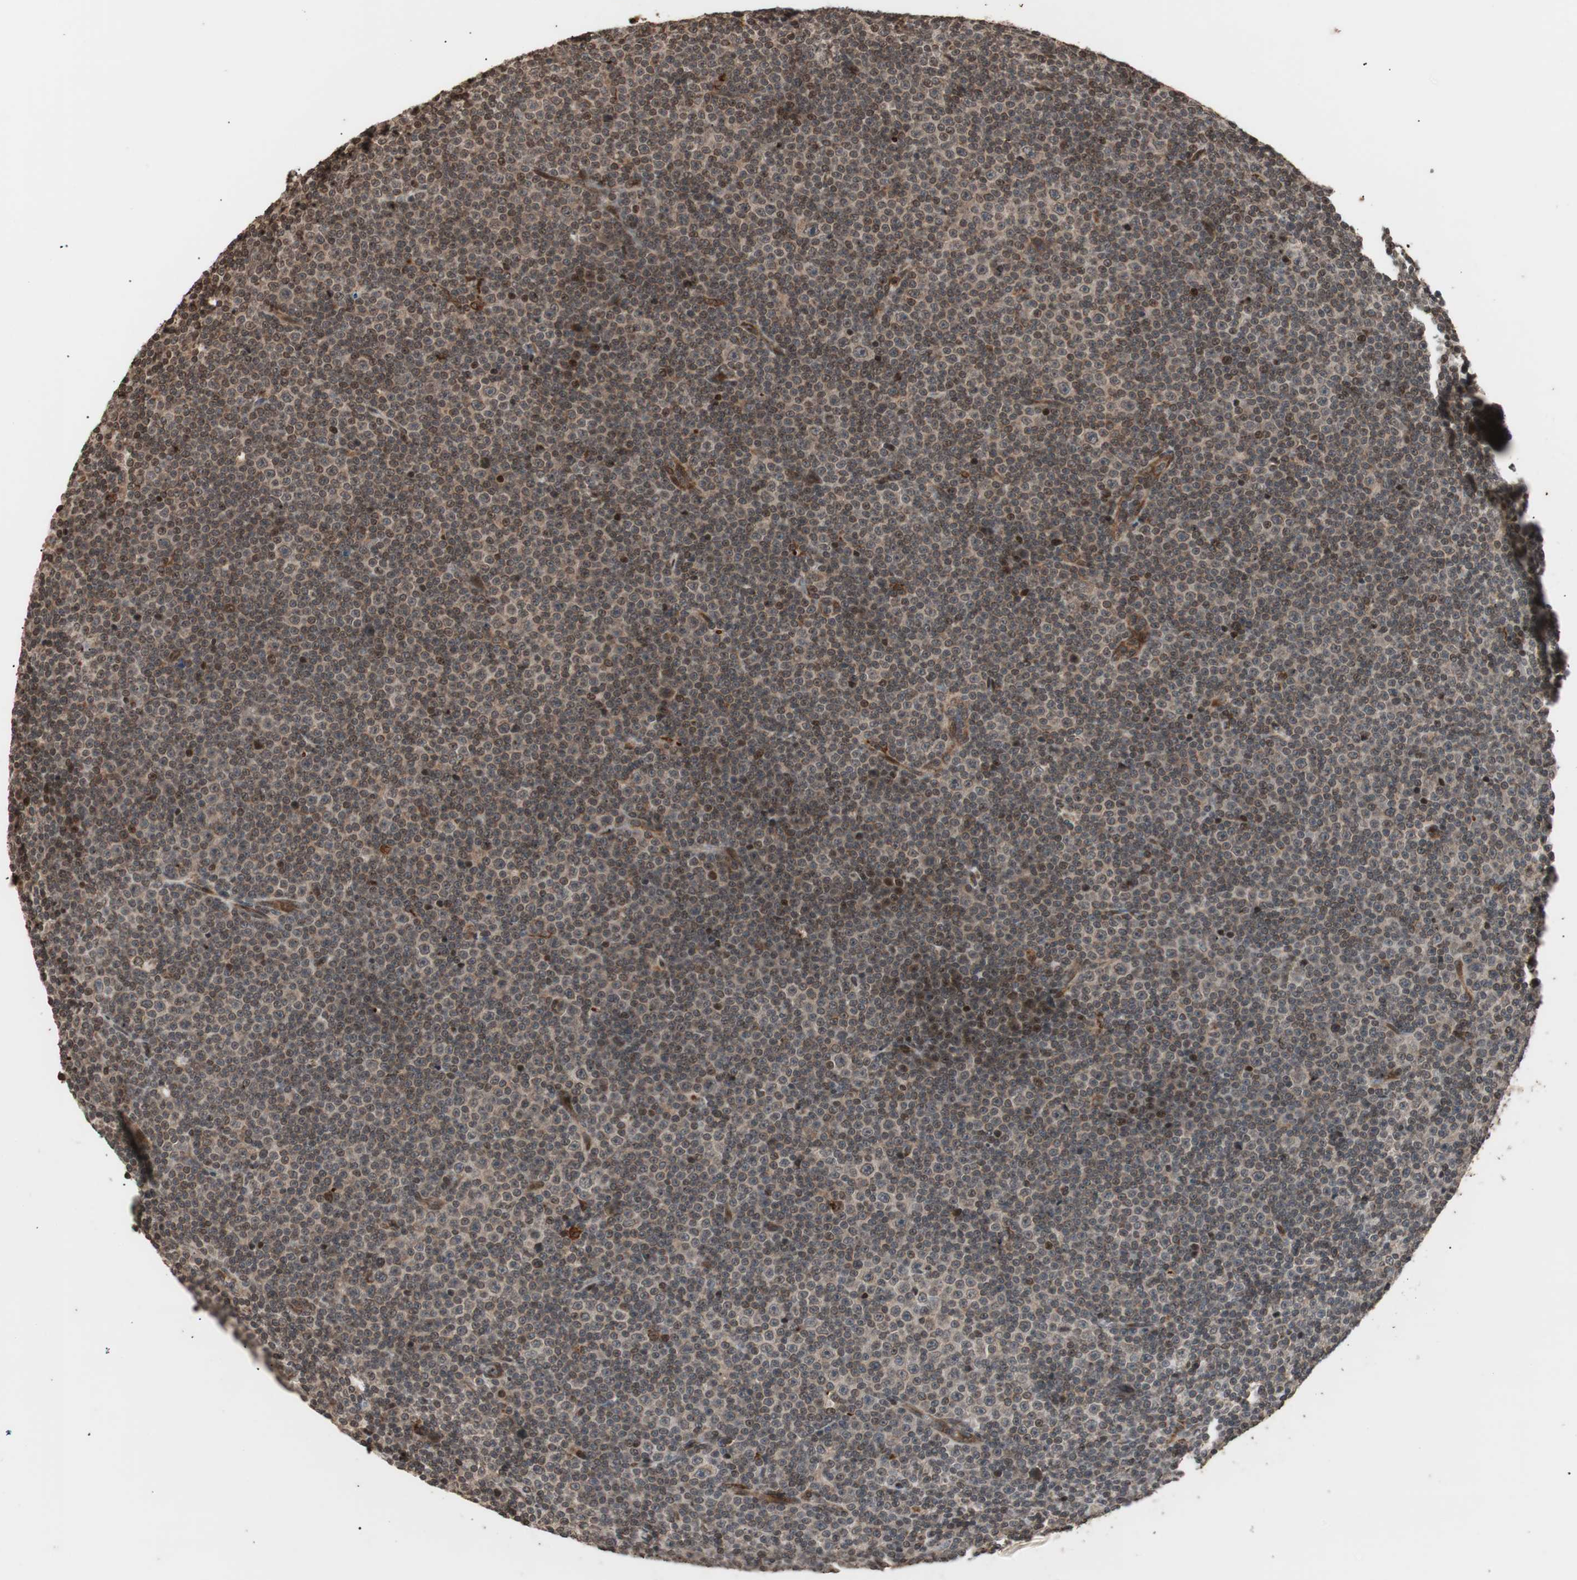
{"staining": {"intensity": "moderate", "quantity": "25%-75%", "location": "cytoplasmic/membranous"}, "tissue": "lymphoma", "cell_type": "Tumor cells", "image_type": "cancer", "snomed": [{"axis": "morphology", "description": "Malignant lymphoma, non-Hodgkin's type, Low grade"}, {"axis": "topography", "description": "Lymph node"}], "caption": "A brown stain labels moderate cytoplasmic/membranous positivity of a protein in malignant lymphoma, non-Hodgkin's type (low-grade) tumor cells. (Stains: DAB (3,3'-diaminobenzidine) in brown, nuclei in blue, Microscopy: brightfield microscopy at high magnification).", "gene": "ZFC3H1", "patient": {"sex": "female", "age": 67}}